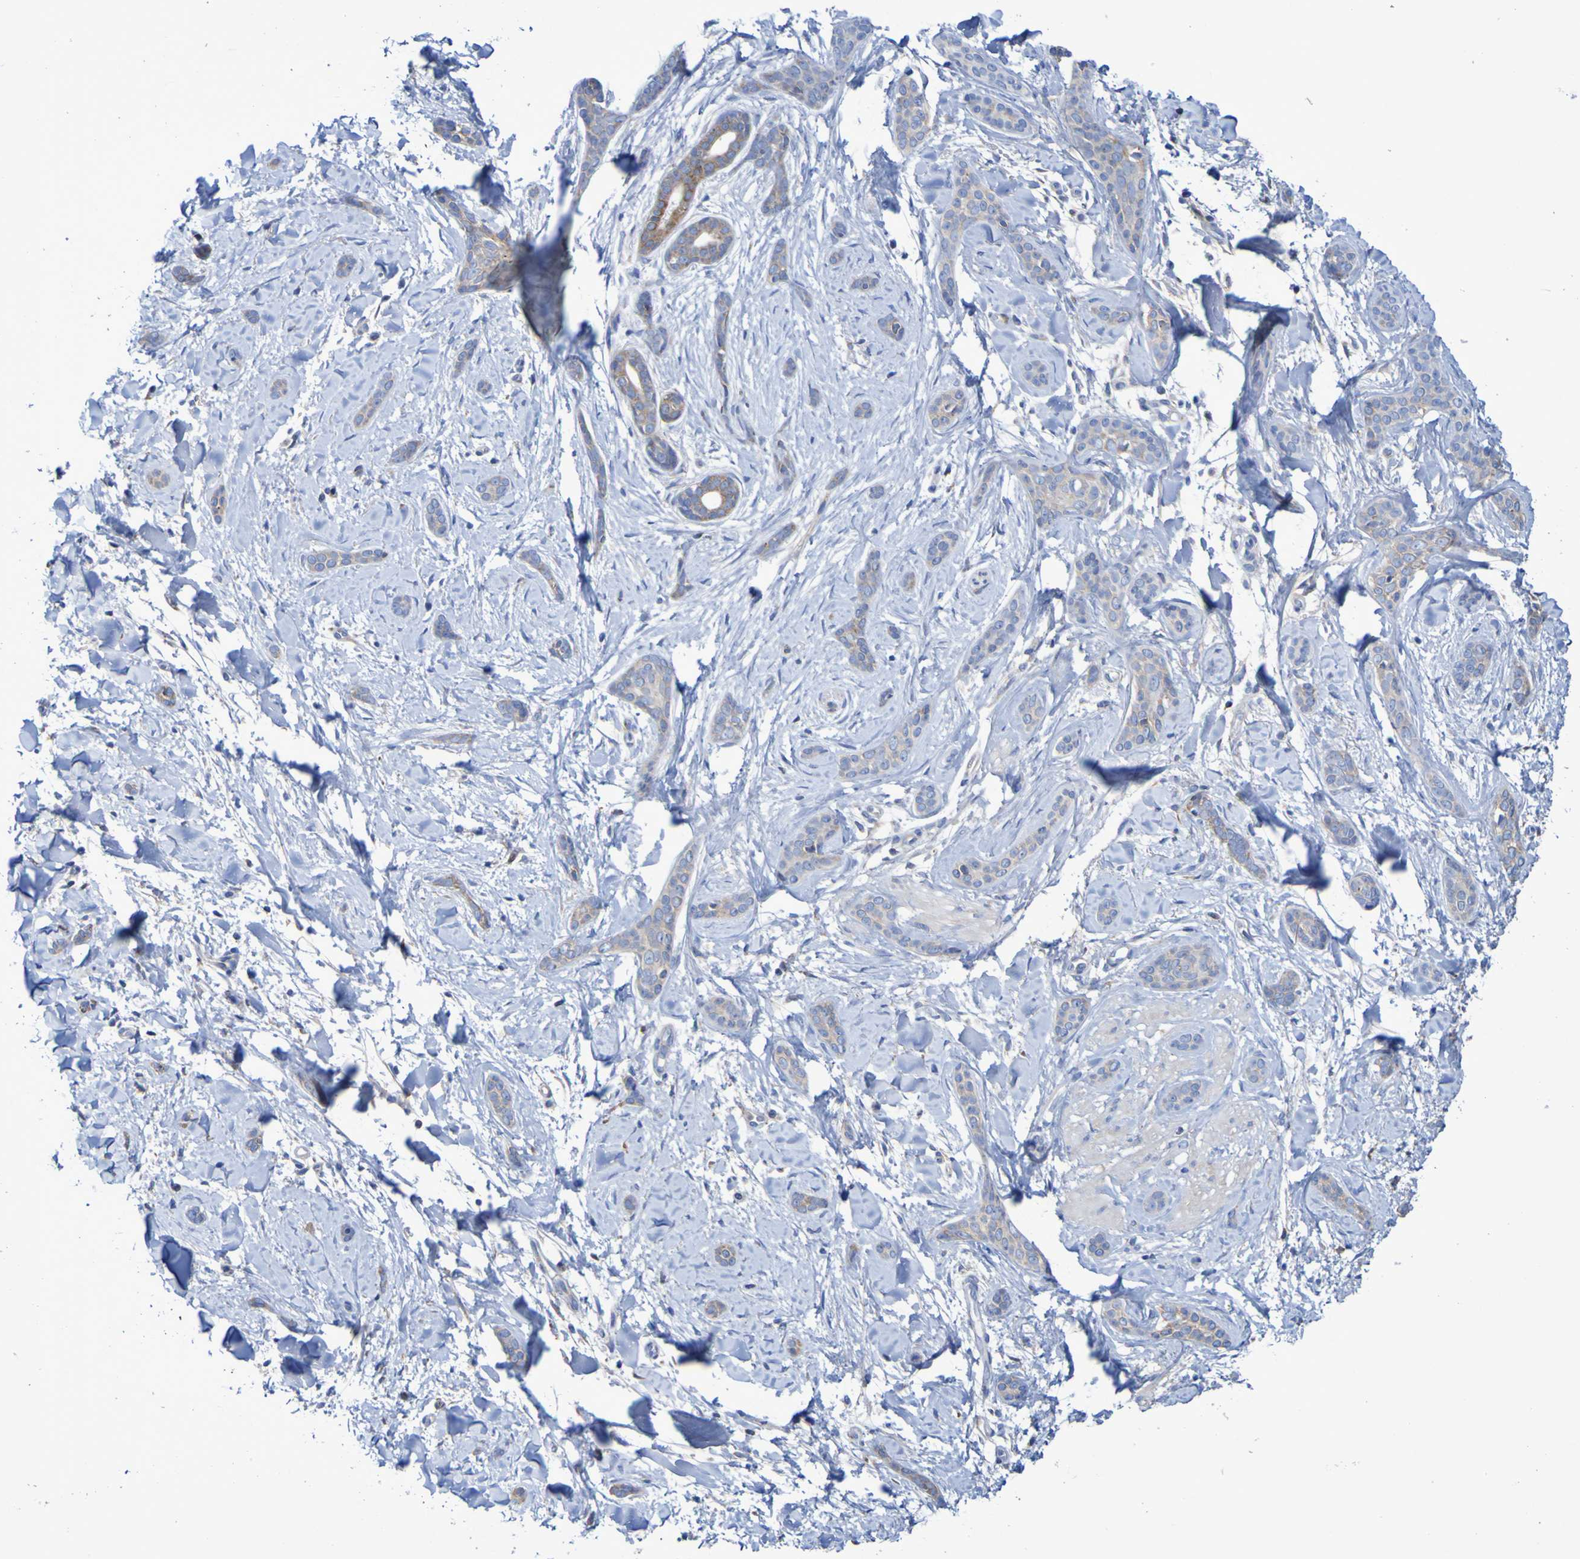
{"staining": {"intensity": "weak", "quantity": "<25%", "location": "cytoplasmic/membranous"}, "tissue": "skin cancer", "cell_type": "Tumor cells", "image_type": "cancer", "snomed": [{"axis": "morphology", "description": "Basal cell carcinoma"}, {"axis": "morphology", "description": "Adnexal tumor, benign"}, {"axis": "topography", "description": "Skin"}], "caption": "There is no significant expression in tumor cells of skin cancer (basal cell carcinoma).", "gene": "CNTN2", "patient": {"sex": "female", "age": 42}}